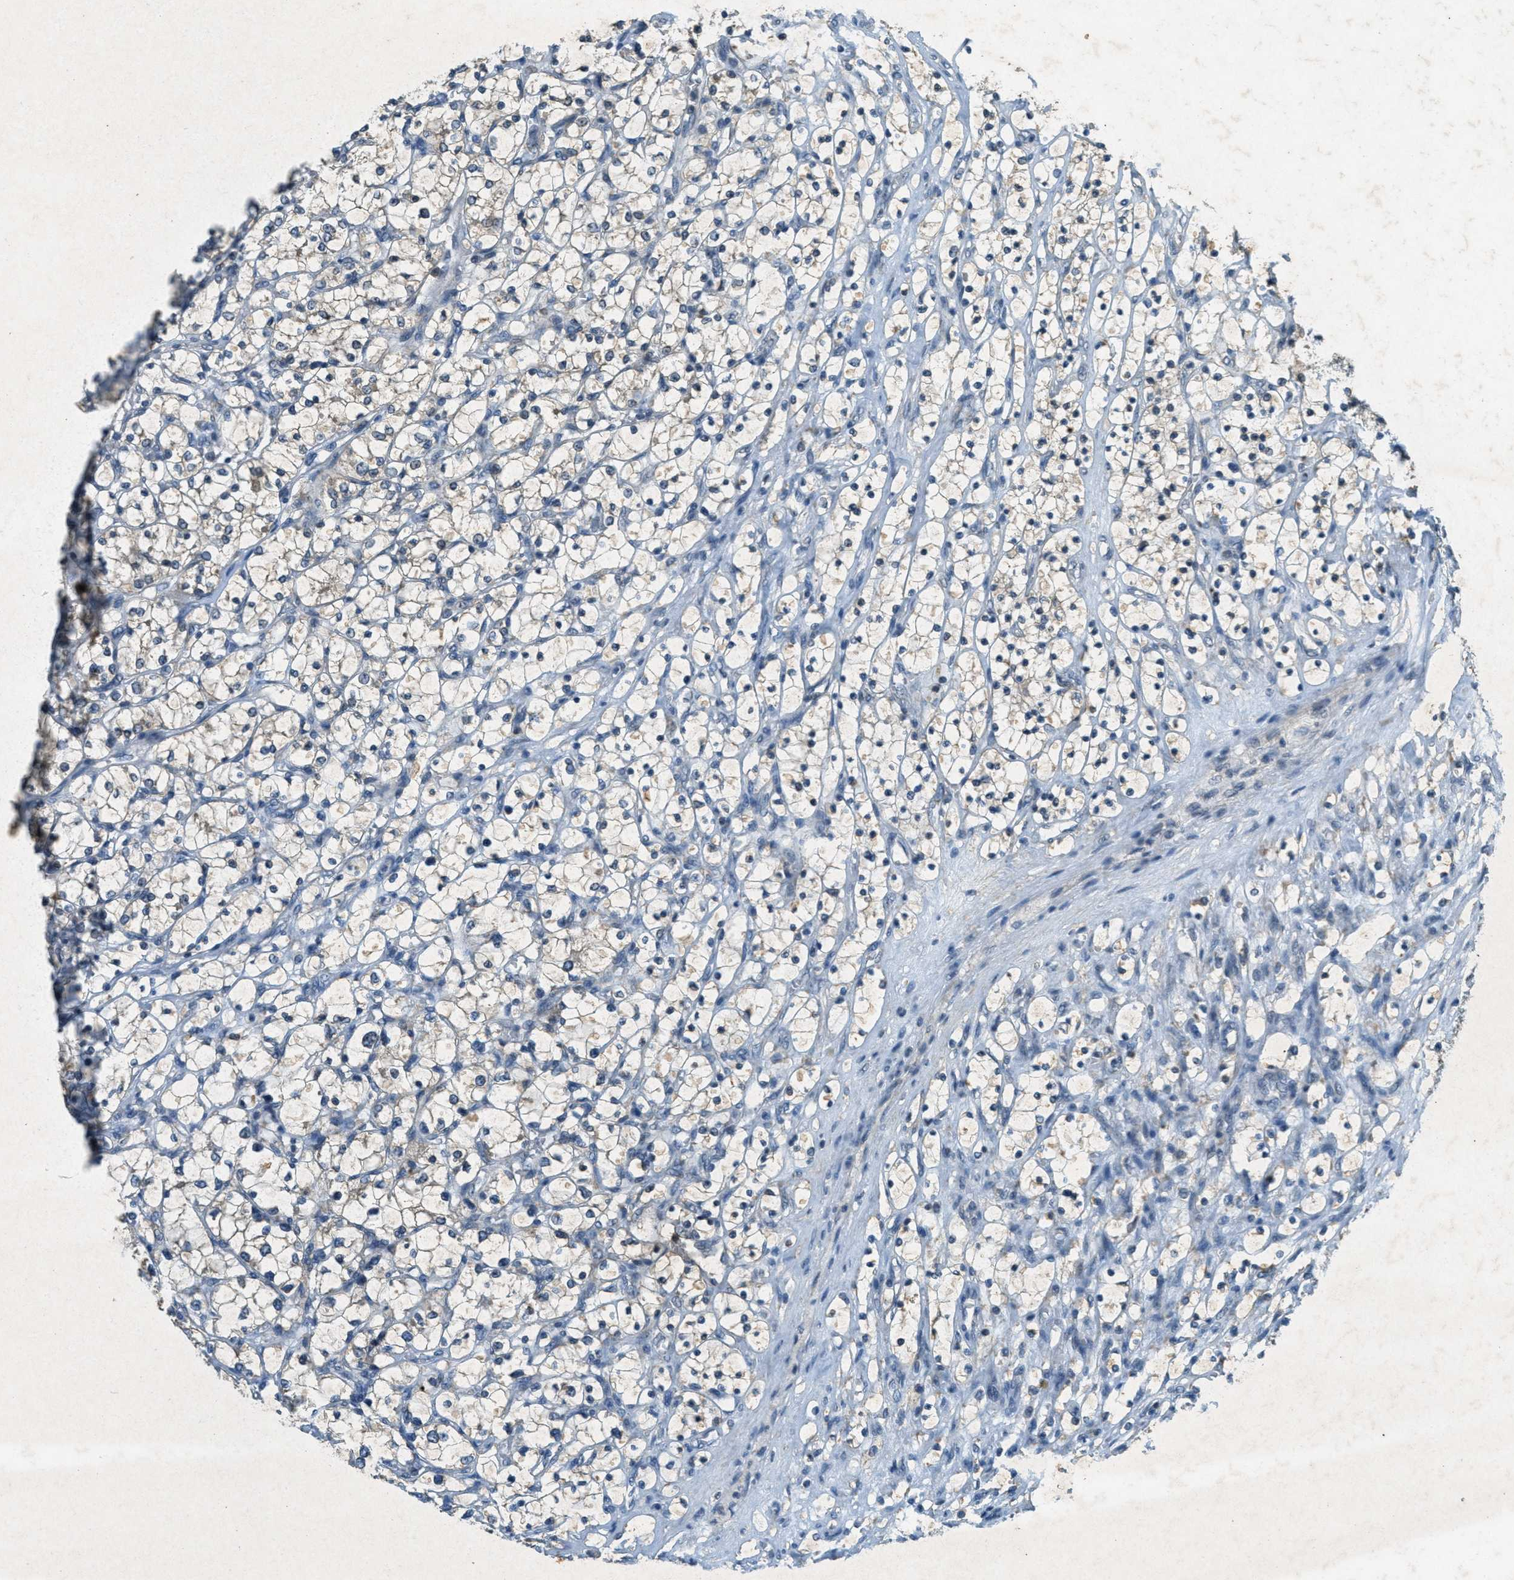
{"staining": {"intensity": "negative", "quantity": "none", "location": "none"}, "tissue": "renal cancer", "cell_type": "Tumor cells", "image_type": "cancer", "snomed": [{"axis": "morphology", "description": "Adenocarcinoma, NOS"}, {"axis": "topography", "description": "Kidney"}], "caption": "A micrograph of human renal cancer is negative for staining in tumor cells.", "gene": "TCF20", "patient": {"sex": "female", "age": 69}}